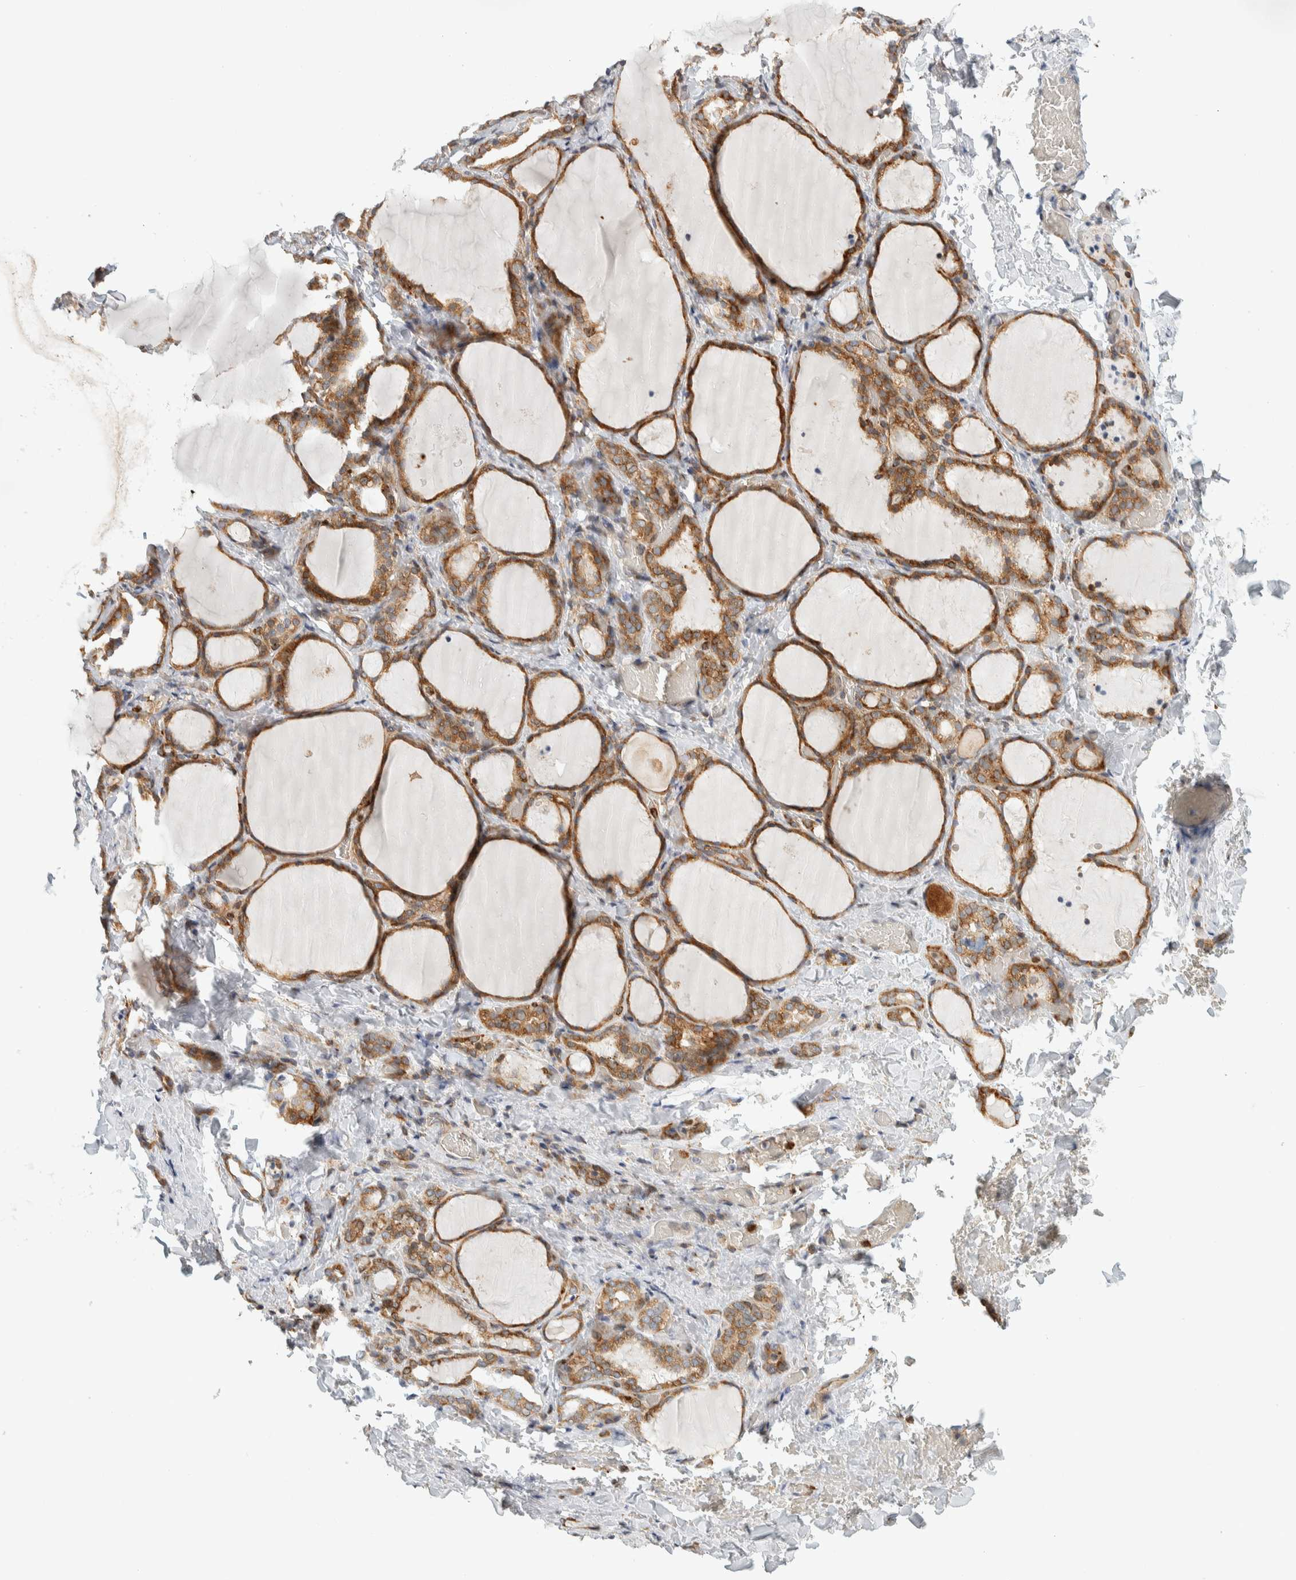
{"staining": {"intensity": "moderate", "quantity": ">75%", "location": "cytoplasmic/membranous"}, "tissue": "thyroid gland", "cell_type": "Glandular cells", "image_type": "normal", "snomed": [{"axis": "morphology", "description": "Normal tissue, NOS"}, {"axis": "morphology", "description": "Papillary adenocarcinoma, NOS"}, {"axis": "topography", "description": "Thyroid gland"}], "caption": "High-power microscopy captured an immunohistochemistry photomicrograph of normal thyroid gland, revealing moderate cytoplasmic/membranous expression in about >75% of glandular cells. (IHC, brightfield microscopy, high magnification).", "gene": "LLGL2", "patient": {"sex": "female", "age": 30}}